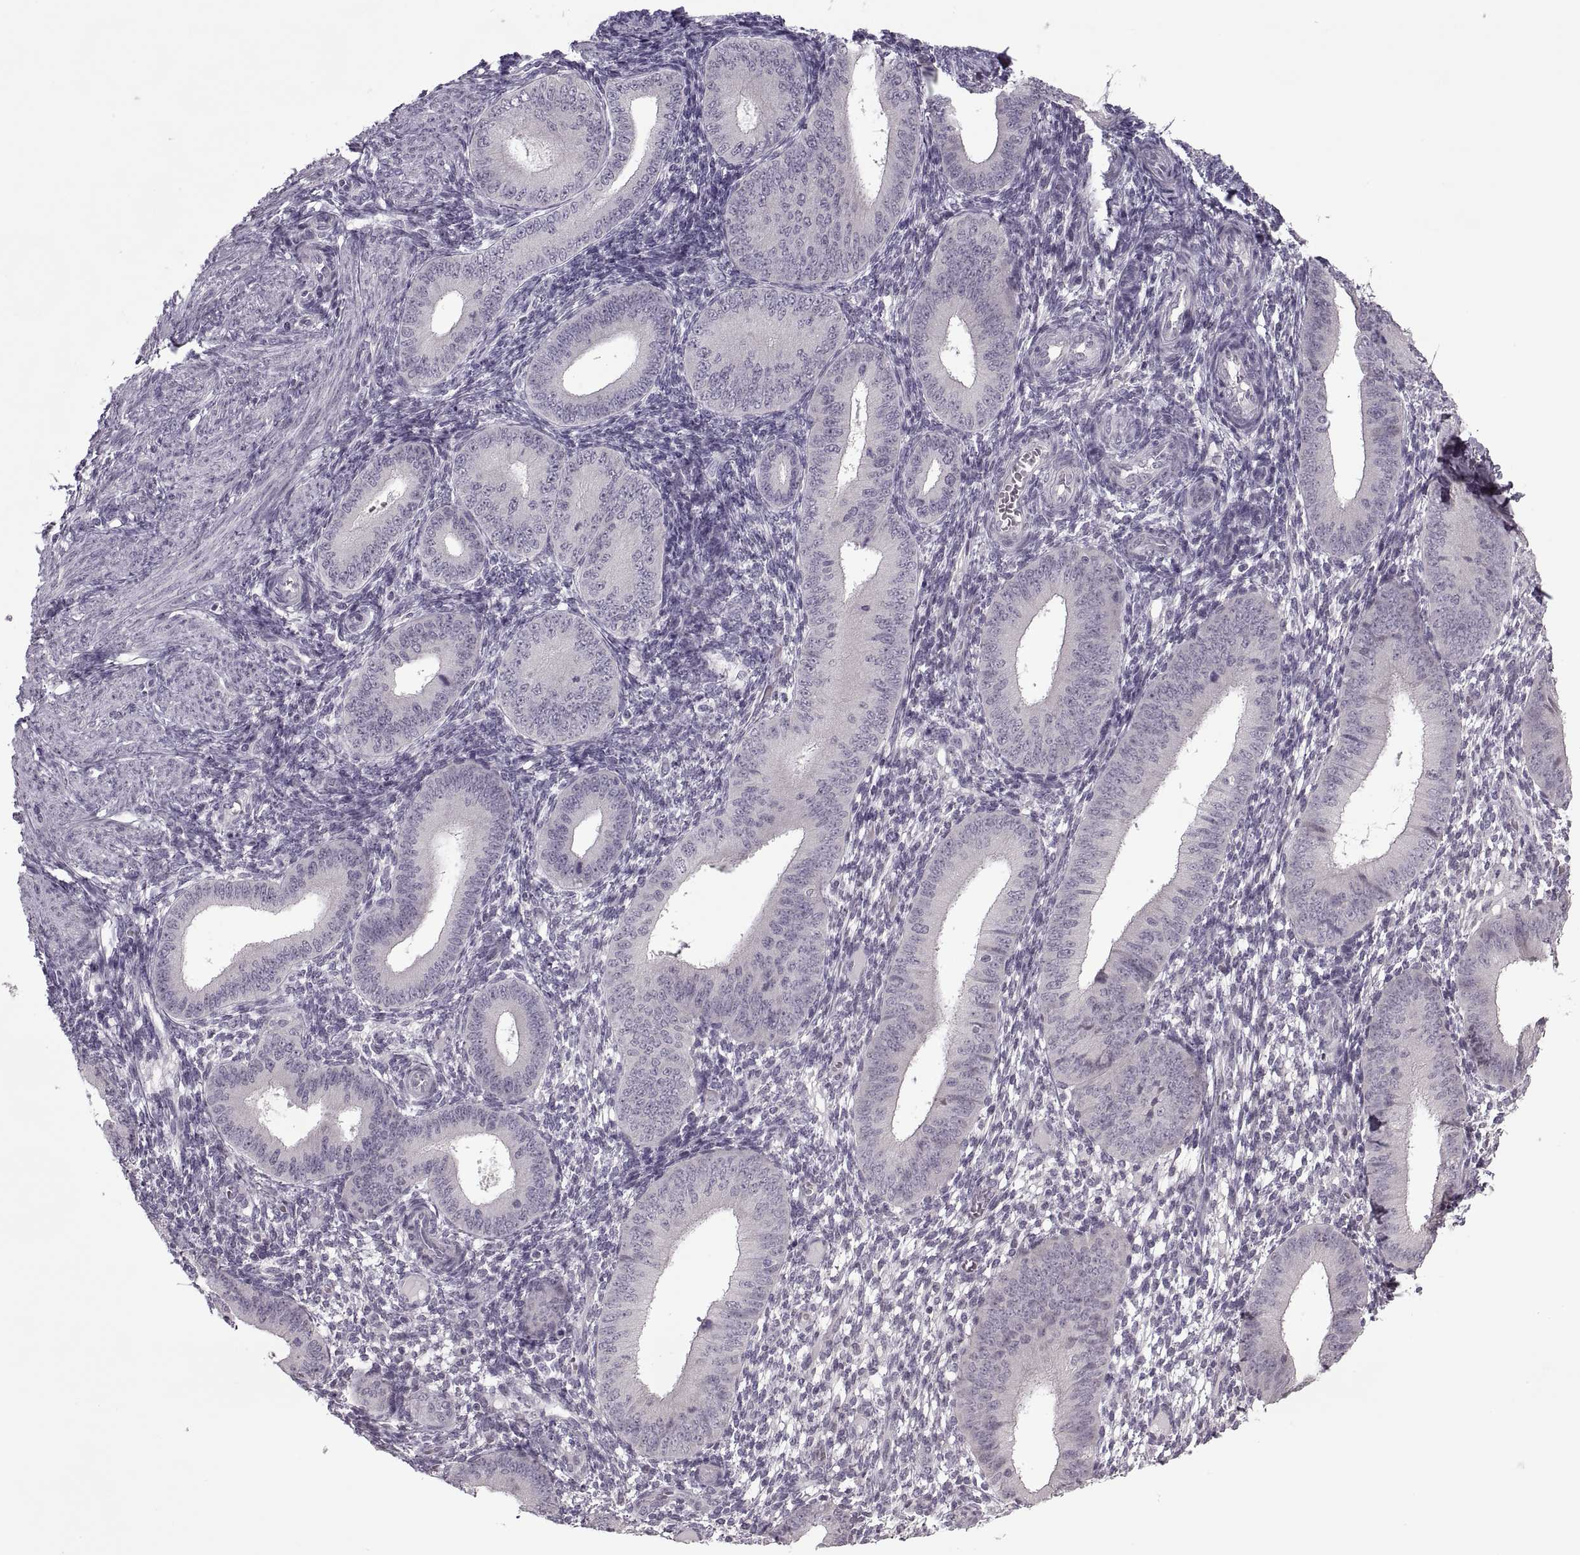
{"staining": {"intensity": "negative", "quantity": "none", "location": "none"}, "tissue": "endometrium", "cell_type": "Cells in endometrial stroma", "image_type": "normal", "snomed": [{"axis": "morphology", "description": "Normal tissue, NOS"}, {"axis": "topography", "description": "Endometrium"}], "caption": "Image shows no protein positivity in cells in endometrial stroma of unremarkable endometrium.", "gene": "MGAT4D", "patient": {"sex": "female", "age": 39}}